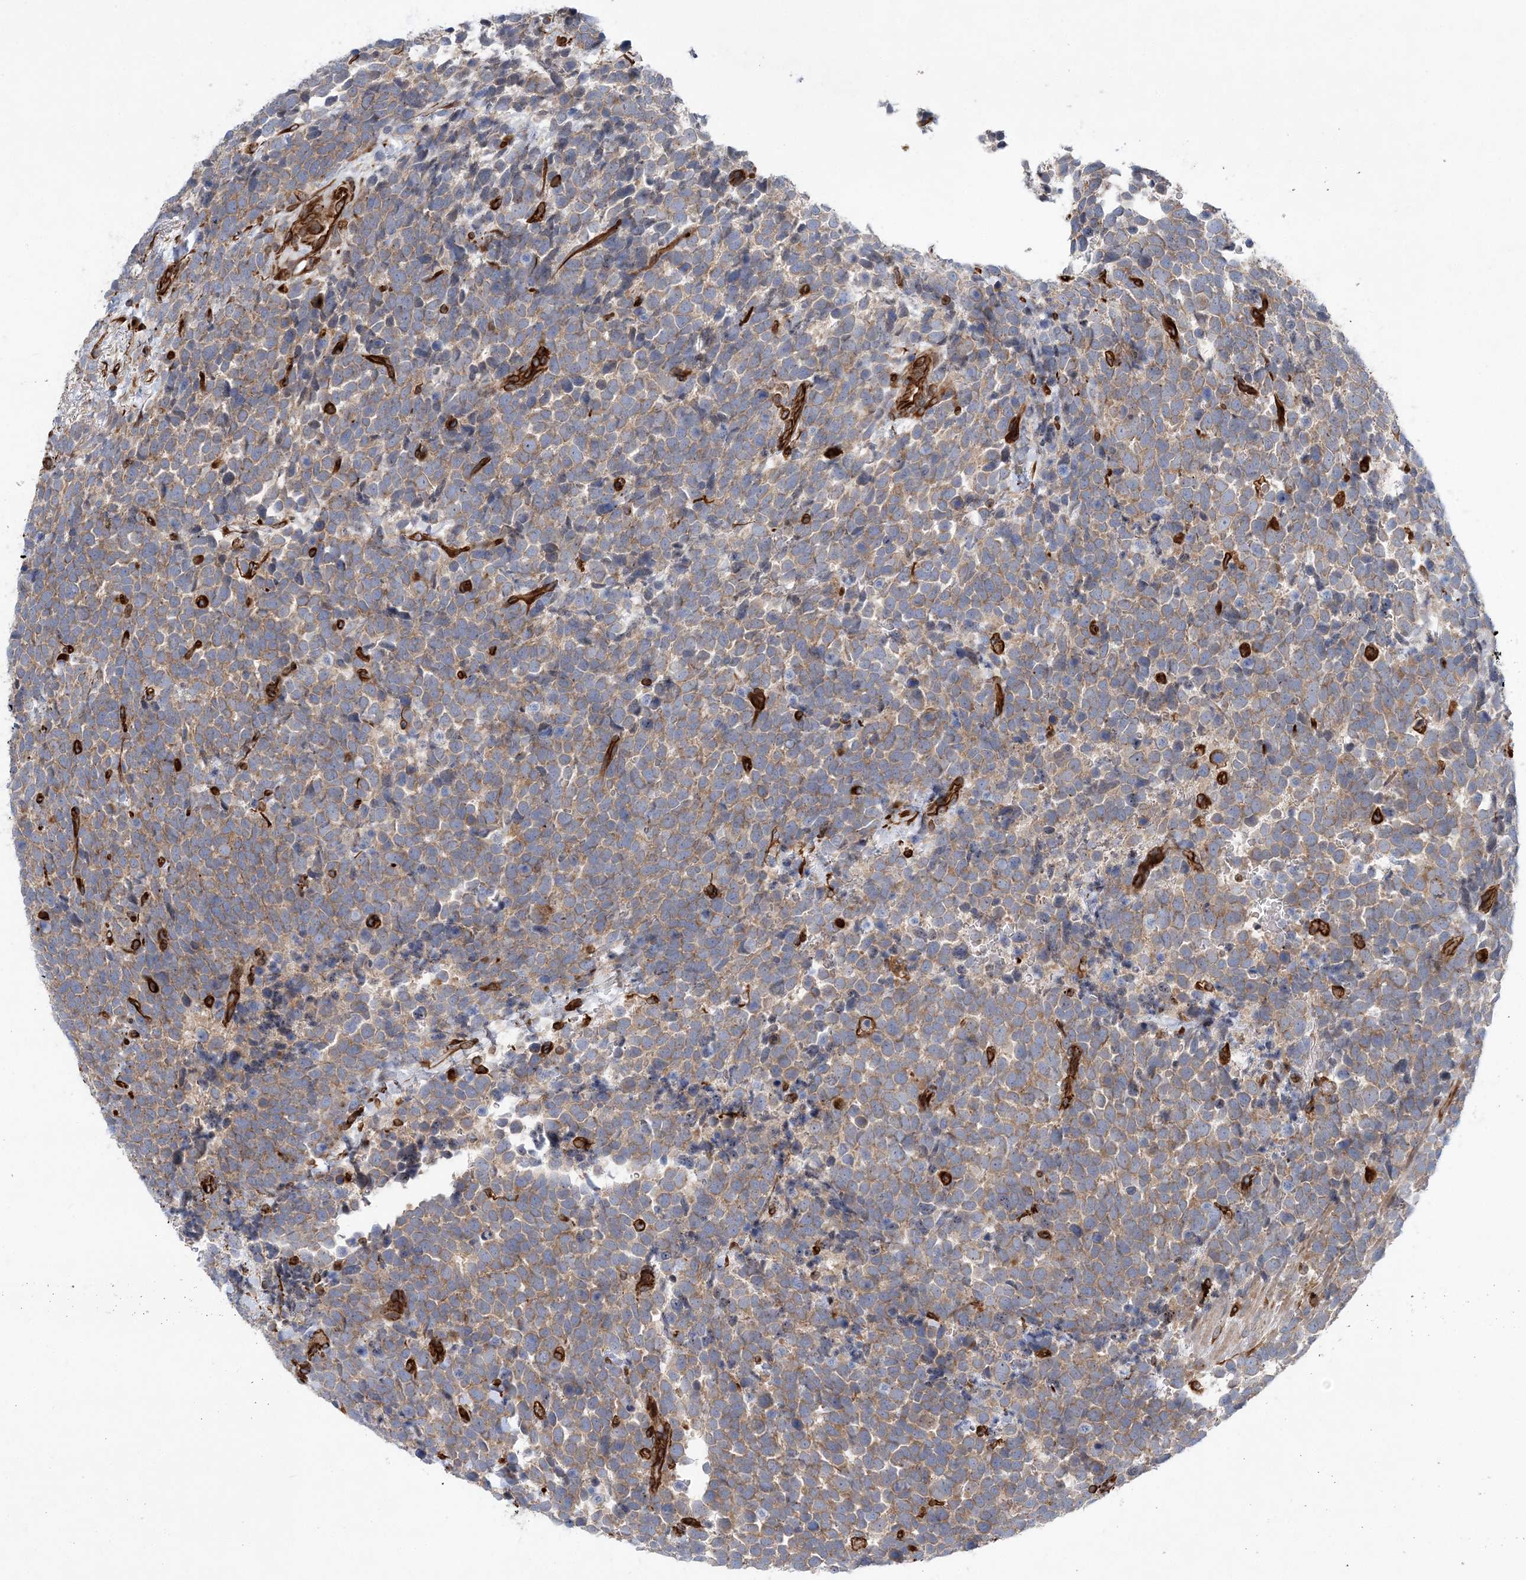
{"staining": {"intensity": "moderate", "quantity": "25%-75%", "location": "cytoplasmic/membranous"}, "tissue": "urothelial cancer", "cell_type": "Tumor cells", "image_type": "cancer", "snomed": [{"axis": "morphology", "description": "Urothelial carcinoma, High grade"}, {"axis": "topography", "description": "Urinary bladder"}], "caption": "A brown stain highlights moderate cytoplasmic/membranous staining of a protein in human urothelial cancer tumor cells. (IHC, brightfield microscopy, high magnification).", "gene": "FAM114A2", "patient": {"sex": "female", "age": 82}}